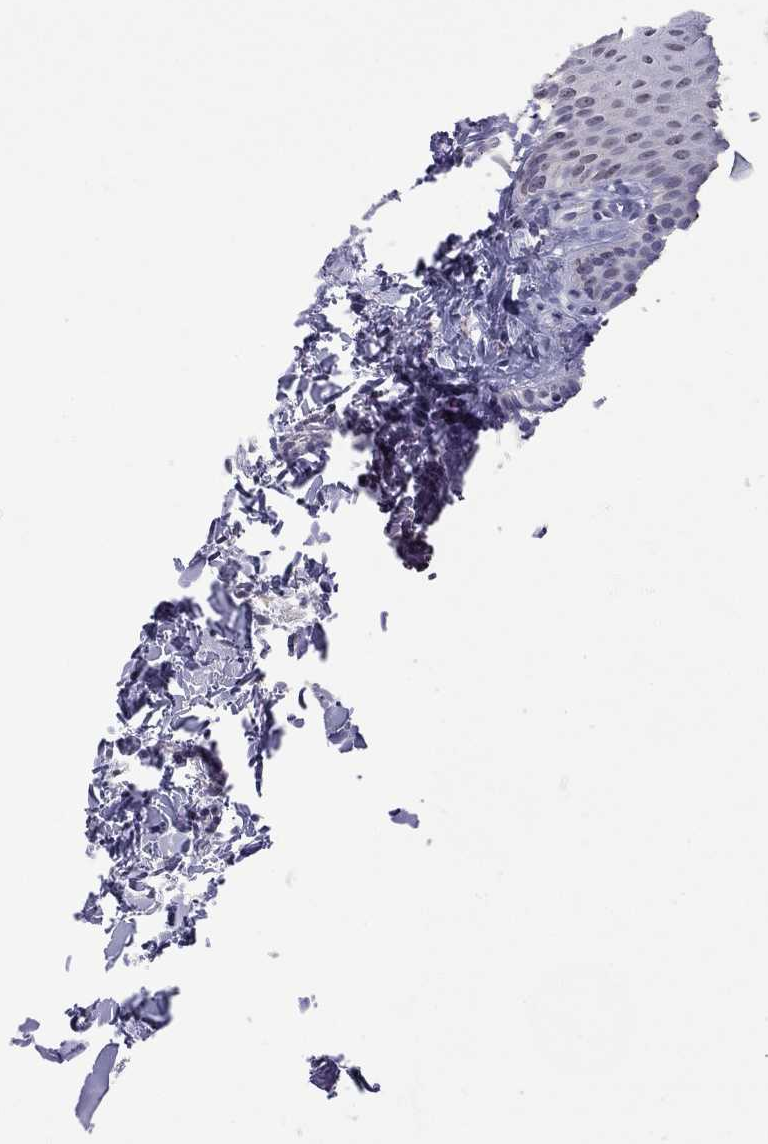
{"staining": {"intensity": "moderate", "quantity": "25%-75%", "location": "nuclear"}, "tissue": "oral mucosa", "cell_type": "Squamous epithelial cells", "image_type": "normal", "snomed": [{"axis": "morphology", "description": "Normal tissue, NOS"}, {"axis": "topography", "description": "Oral tissue"}], "caption": "Oral mucosa stained for a protein (brown) reveals moderate nuclear positive expression in approximately 25%-75% of squamous epithelial cells.", "gene": "HES5", "patient": {"sex": "female", "age": 43}}